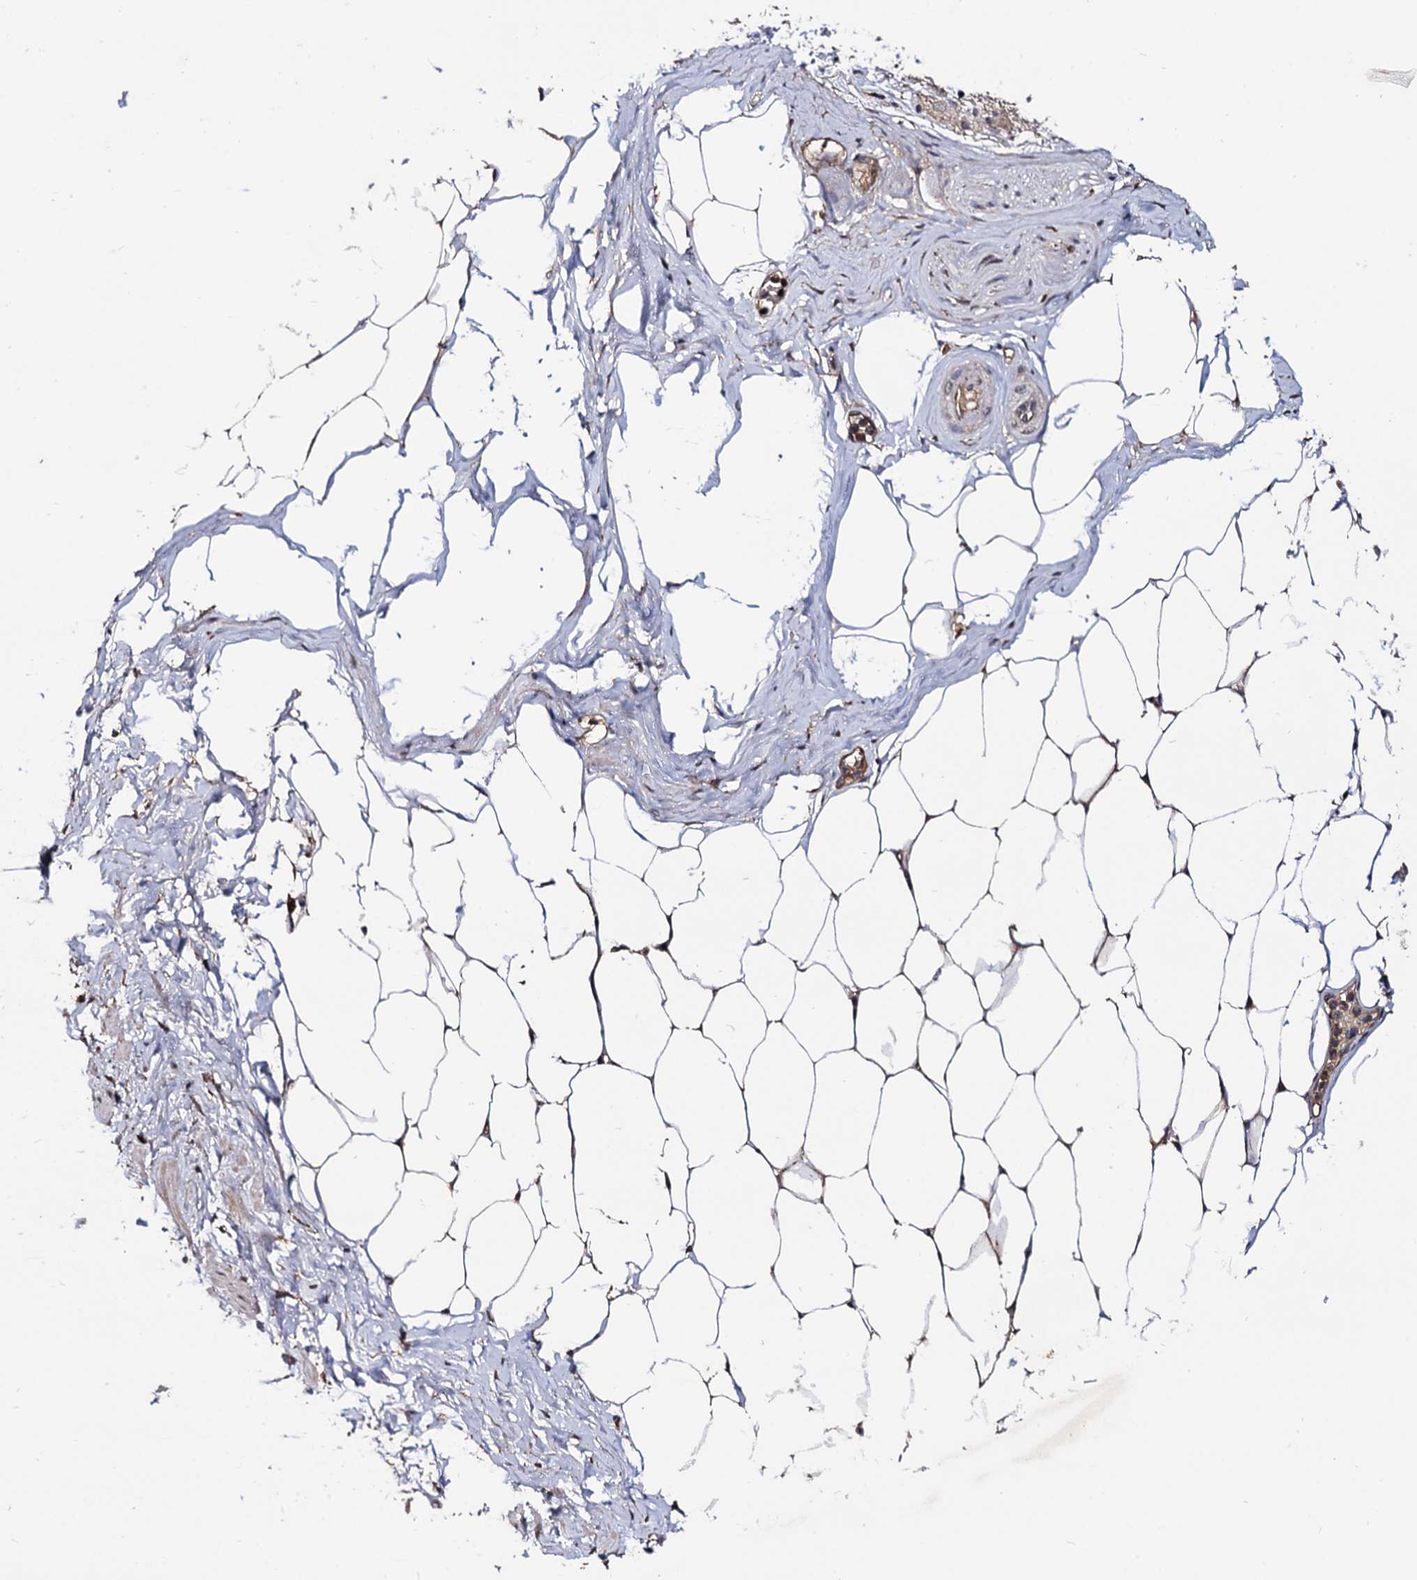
{"staining": {"intensity": "strong", "quantity": "25%-75%", "location": "cytoplasmic/membranous"}, "tissue": "adipose tissue", "cell_type": "Adipocytes", "image_type": "normal", "snomed": [{"axis": "morphology", "description": "Normal tissue, NOS"}, {"axis": "morphology", "description": "Adenocarcinoma, Low grade"}, {"axis": "topography", "description": "Prostate"}, {"axis": "topography", "description": "Peripheral nerve tissue"}], "caption": "Strong cytoplasmic/membranous staining for a protein is seen in about 25%-75% of adipocytes of unremarkable adipose tissue using immunohistochemistry.", "gene": "MICAL2", "patient": {"sex": "male", "age": 63}}